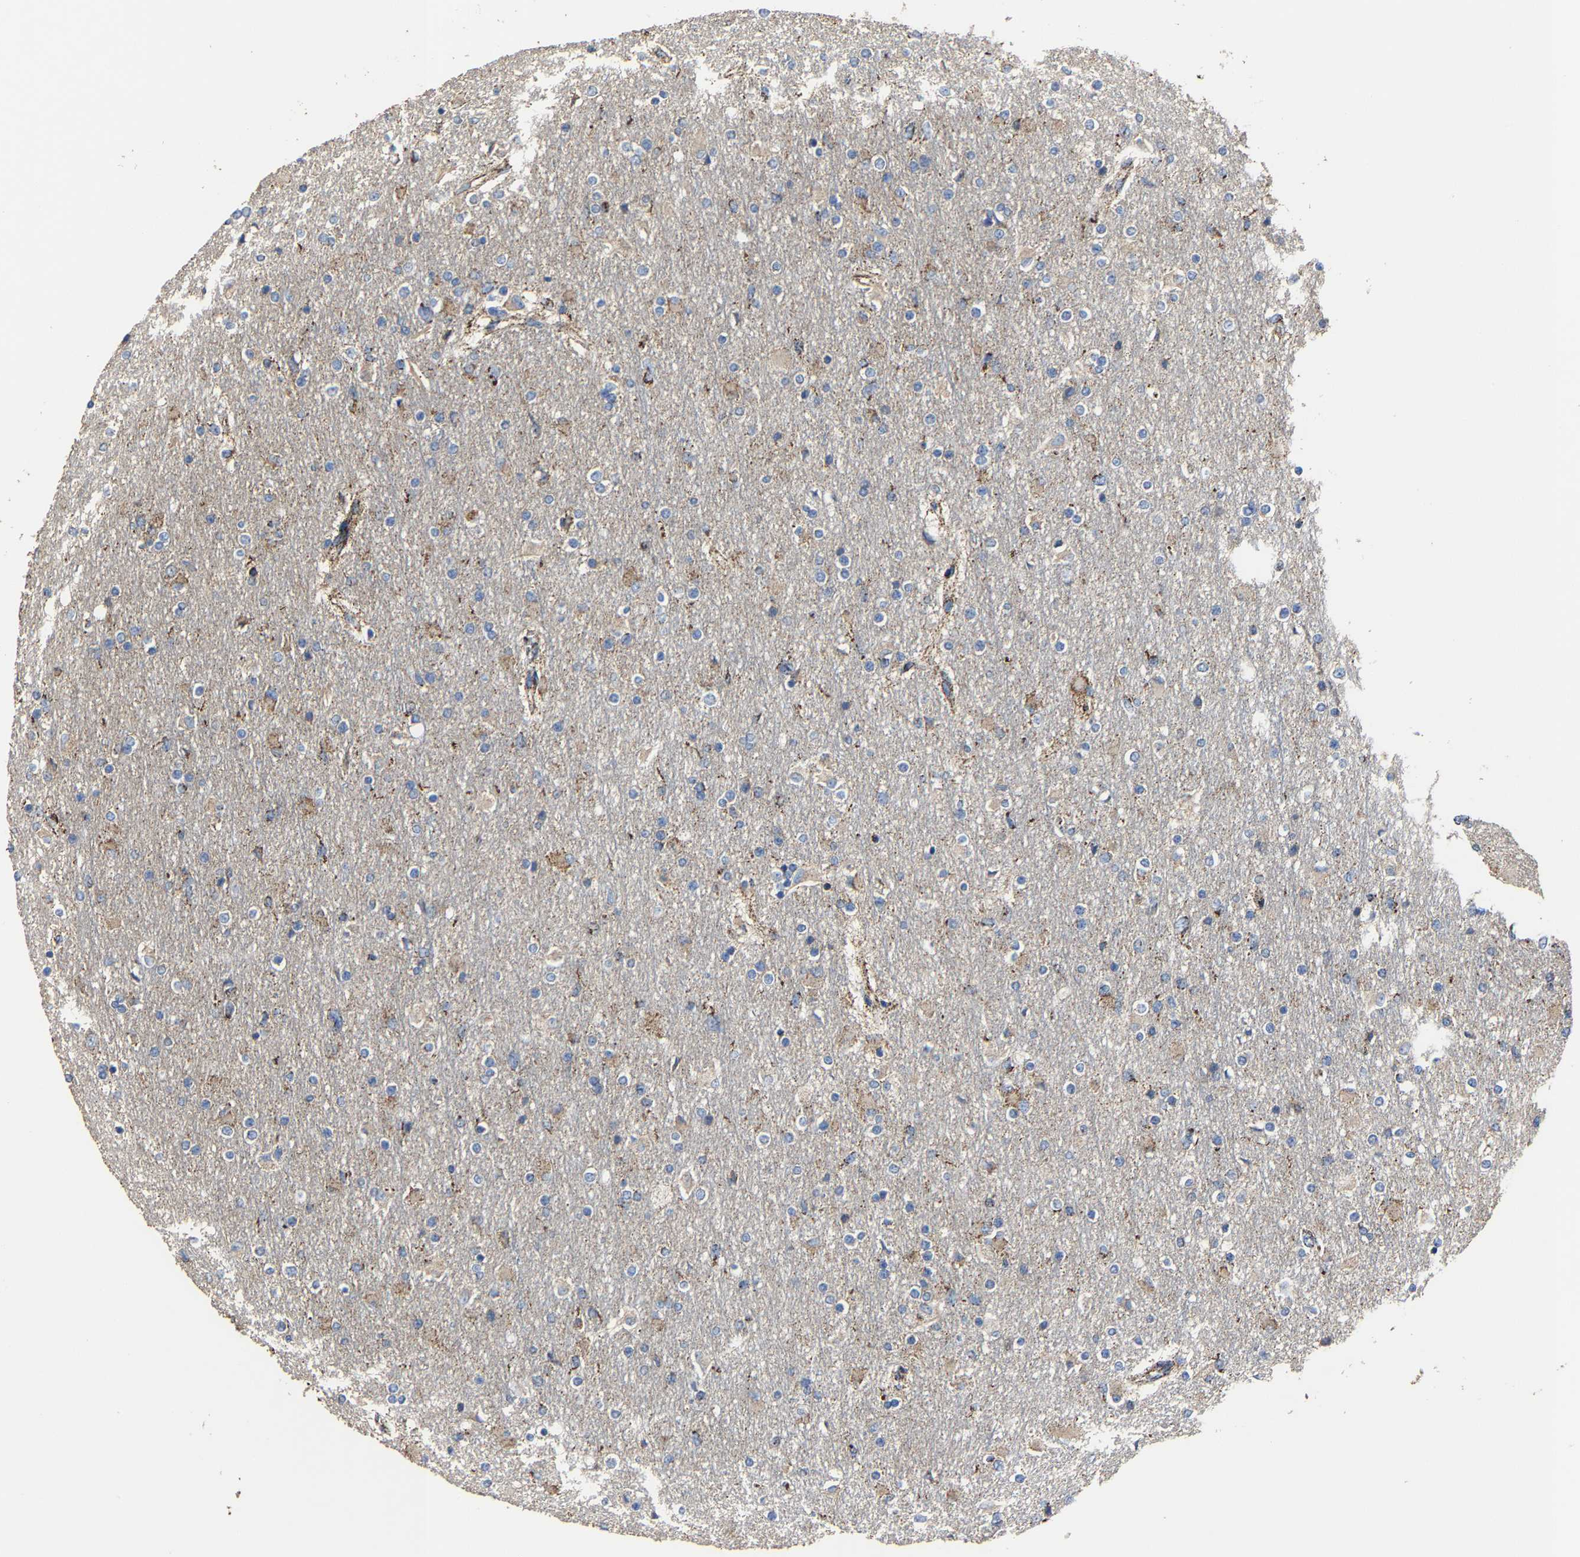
{"staining": {"intensity": "moderate", "quantity": "<25%", "location": "cytoplasmic/membranous"}, "tissue": "glioma", "cell_type": "Tumor cells", "image_type": "cancer", "snomed": [{"axis": "morphology", "description": "Glioma, malignant, High grade"}, {"axis": "topography", "description": "Cerebral cortex"}], "caption": "A high-resolution image shows immunohistochemistry (IHC) staining of glioma, which demonstrates moderate cytoplasmic/membranous staining in about <25% of tumor cells. (DAB (3,3'-diaminobenzidine) IHC, brown staining for protein, blue staining for nuclei).", "gene": "NDUFV3", "patient": {"sex": "female", "age": 36}}